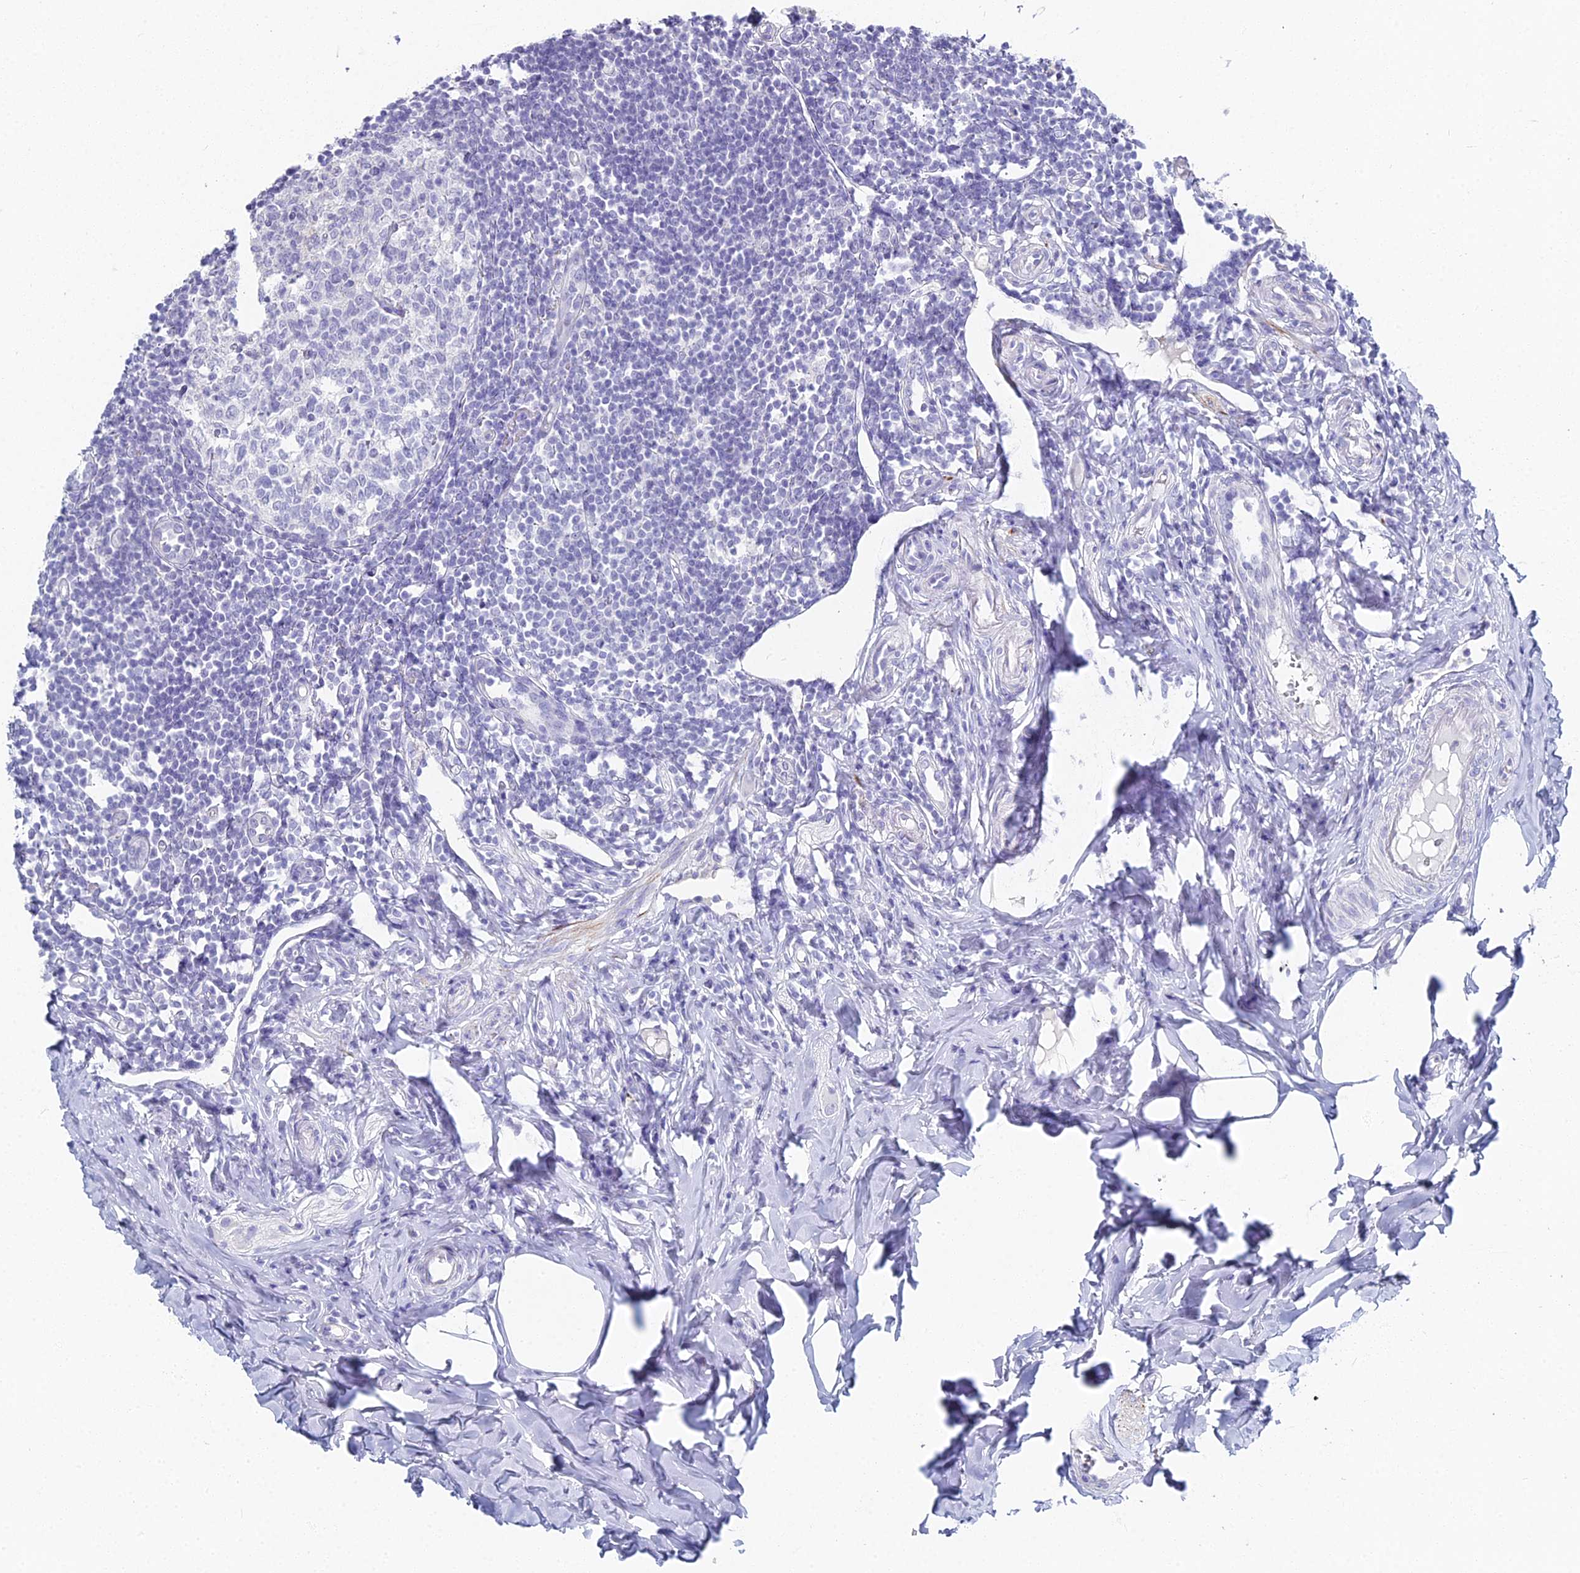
{"staining": {"intensity": "negative", "quantity": "none", "location": "none"}, "tissue": "appendix", "cell_type": "Glandular cells", "image_type": "normal", "snomed": [{"axis": "morphology", "description": "Normal tissue, NOS"}, {"axis": "topography", "description": "Appendix"}], "caption": "IHC image of benign appendix stained for a protein (brown), which shows no expression in glandular cells.", "gene": "ALPP", "patient": {"sex": "female", "age": 33}}